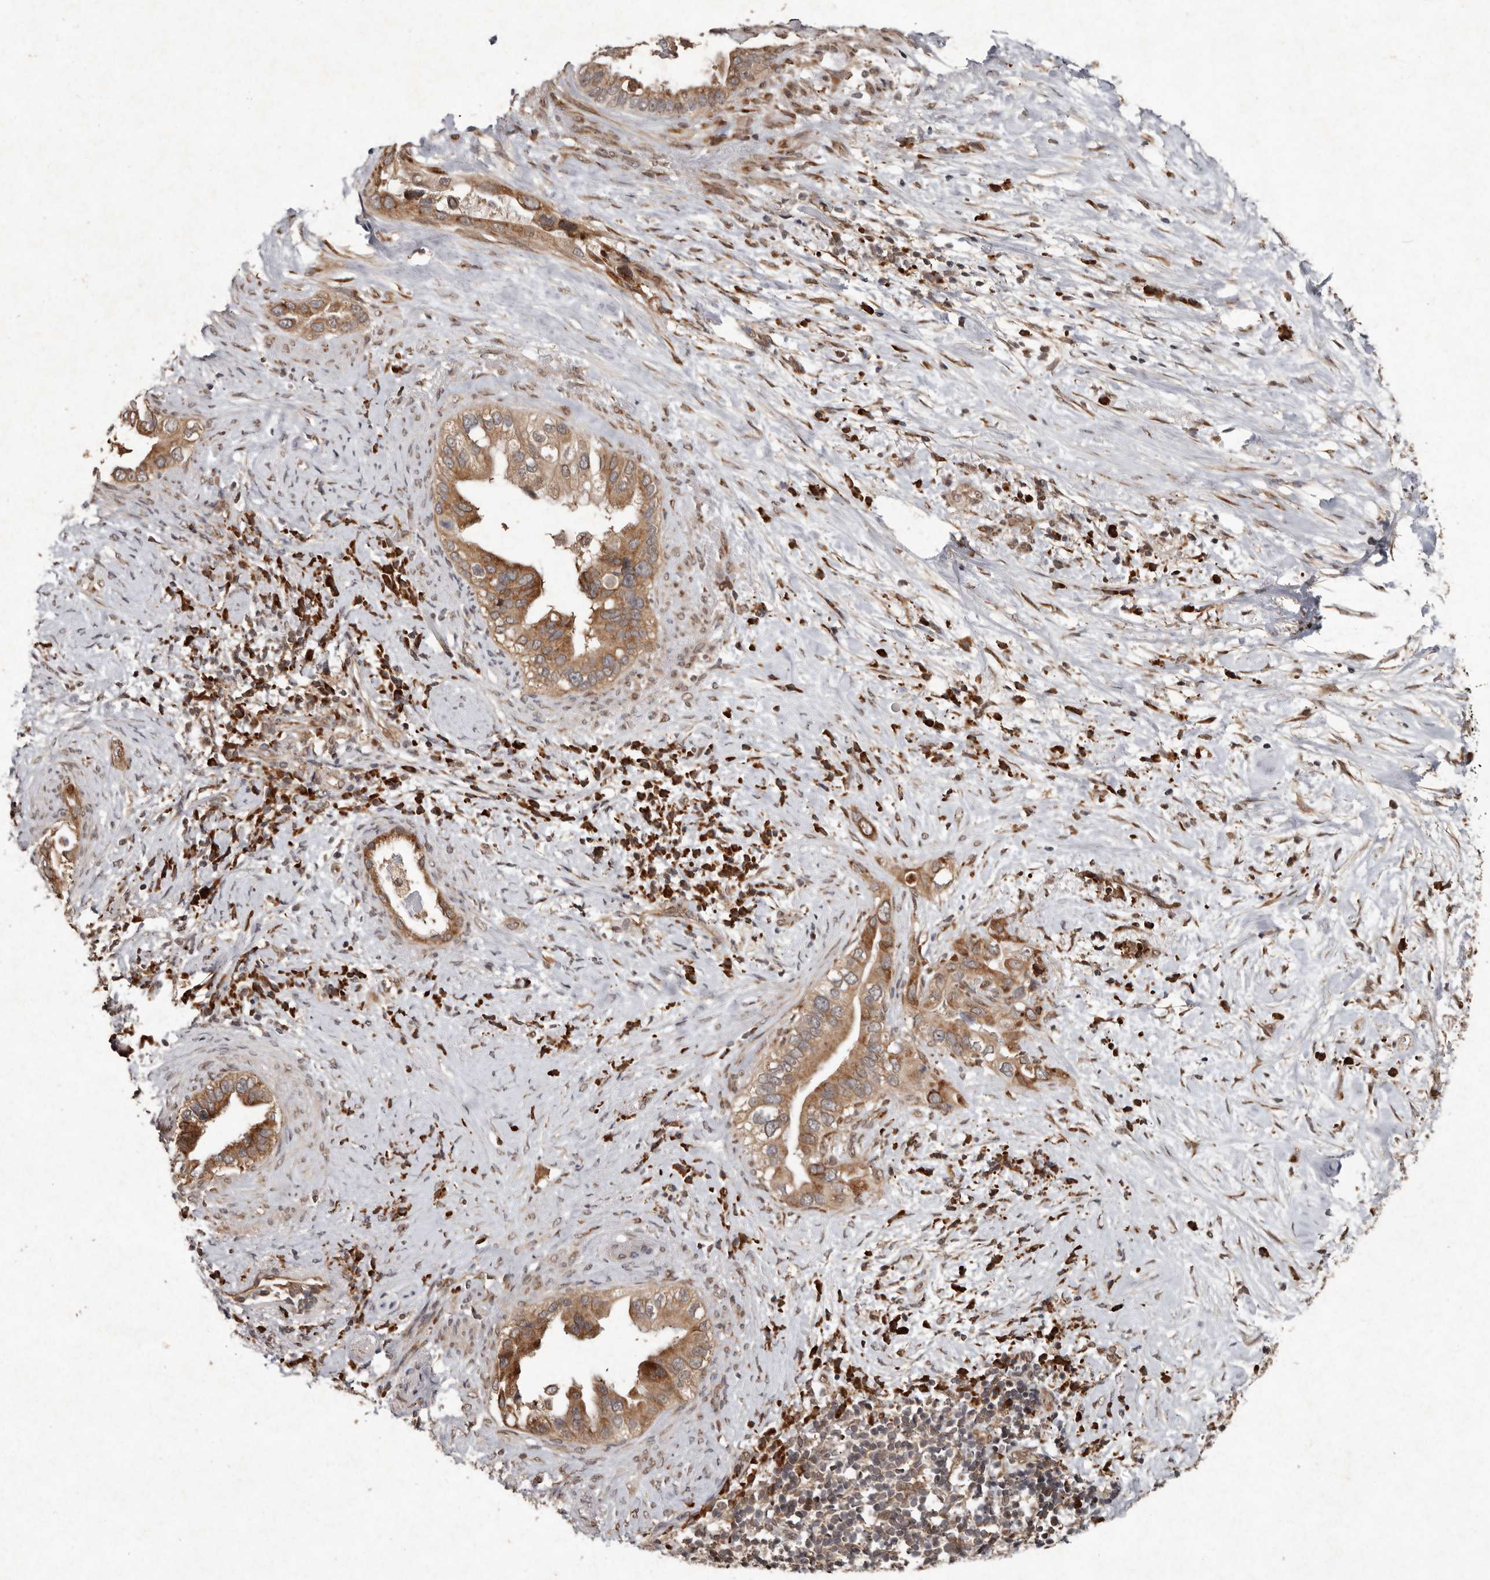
{"staining": {"intensity": "moderate", "quantity": ">75%", "location": "cytoplasmic/membranous"}, "tissue": "pancreatic cancer", "cell_type": "Tumor cells", "image_type": "cancer", "snomed": [{"axis": "morphology", "description": "Inflammation, NOS"}, {"axis": "morphology", "description": "Adenocarcinoma, NOS"}, {"axis": "topography", "description": "Pancreas"}], "caption": "Immunohistochemical staining of pancreatic cancer displays medium levels of moderate cytoplasmic/membranous staining in about >75% of tumor cells.", "gene": "LRGUK", "patient": {"sex": "female", "age": 56}}